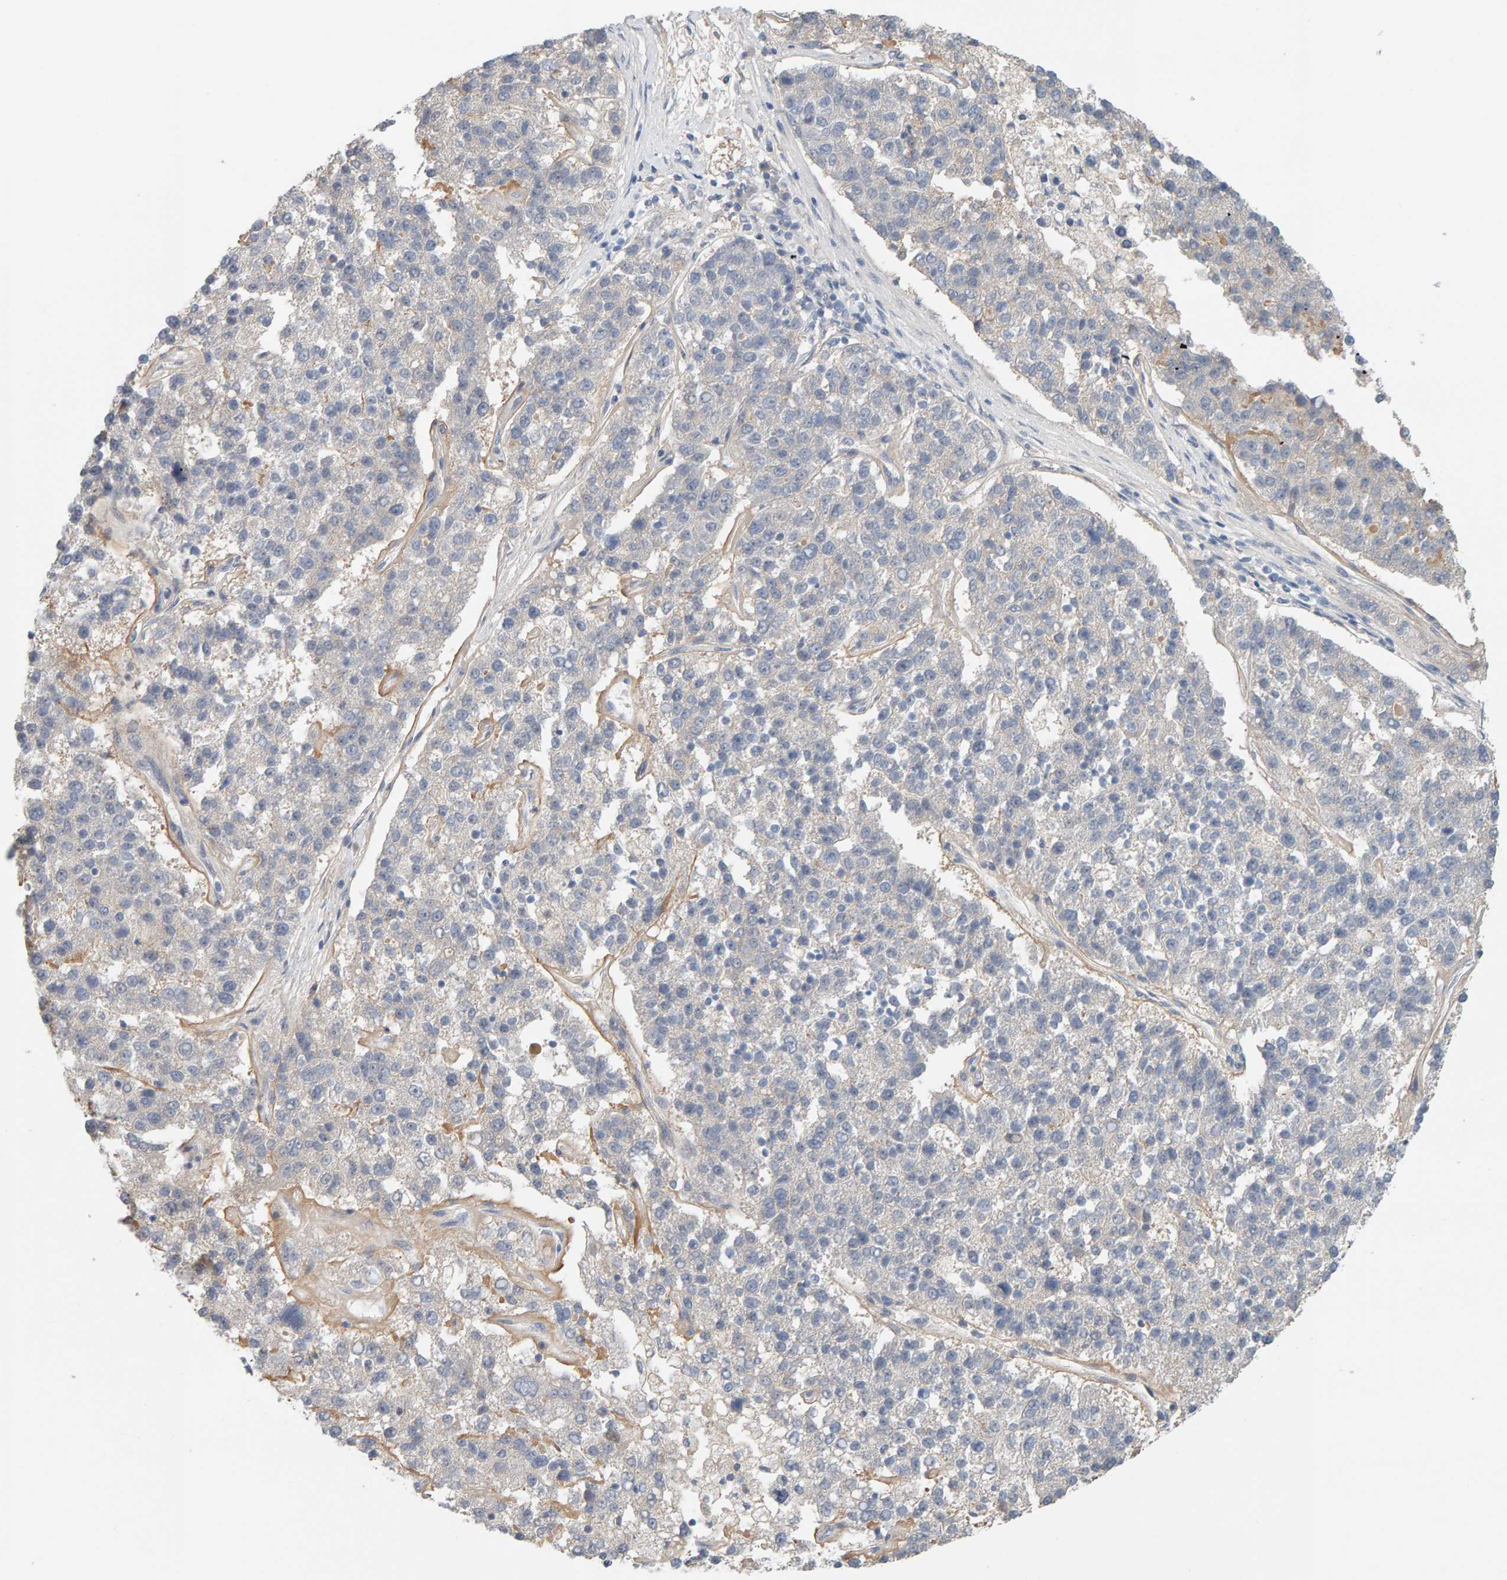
{"staining": {"intensity": "negative", "quantity": "none", "location": "none"}, "tissue": "pancreatic cancer", "cell_type": "Tumor cells", "image_type": "cancer", "snomed": [{"axis": "morphology", "description": "Adenocarcinoma, NOS"}, {"axis": "topography", "description": "Pancreas"}], "caption": "Tumor cells show no significant protein positivity in pancreatic cancer (adenocarcinoma). (DAB (3,3'-diaminobenzidine) immunohistochemistry visualized using brightfield microscopy, high magnification).", "gene": "GFUS", "patient": {"sex": "female", "age": 61}}